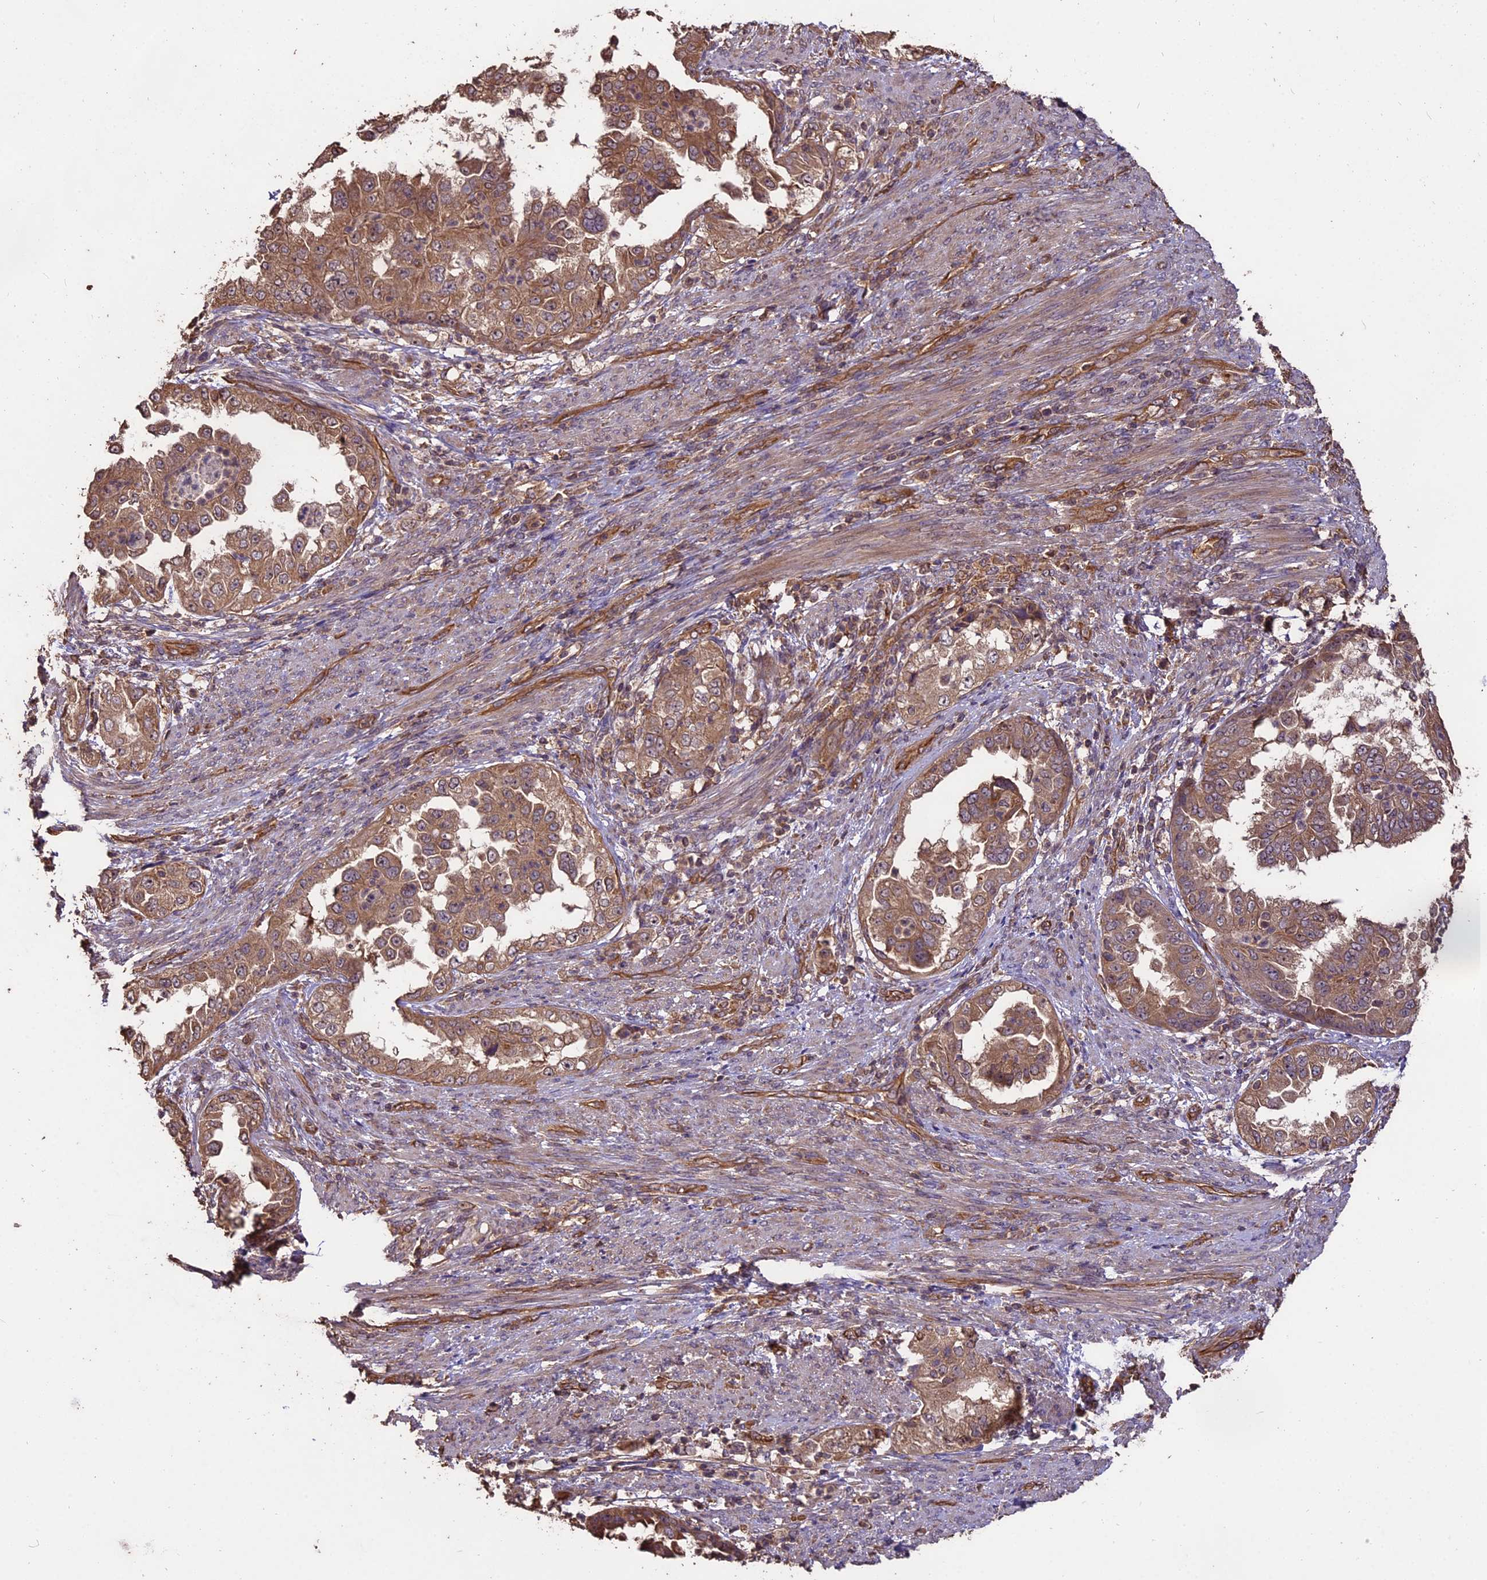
{"staining": {"intensity": "moderate", "quantity": ">75%", "location": "cytoplasmic/membranous"}, "tissue": "endometrial cancer", "cell_type": "Tumor cells", "image_type": "cancer", "snomed": [{"axis": "morphology", "description": "Adenocarcinoma, NOS"}, {"axis": "topography", "description": "Endometrium"}], "caption": "Immunohistochemistry photomicrograph of neoplastic tissue: human adenocarcinoma (endometrial) stained using immunohistochemistry shows medium levels of moderate protein expression localized specifically in the cytoplasmic/membranous of tumor cells, appearing as a cytoplasmic/membranous brown color.", "gene": "TTLL10", "patient": {"sex": "female", "age": 85}}